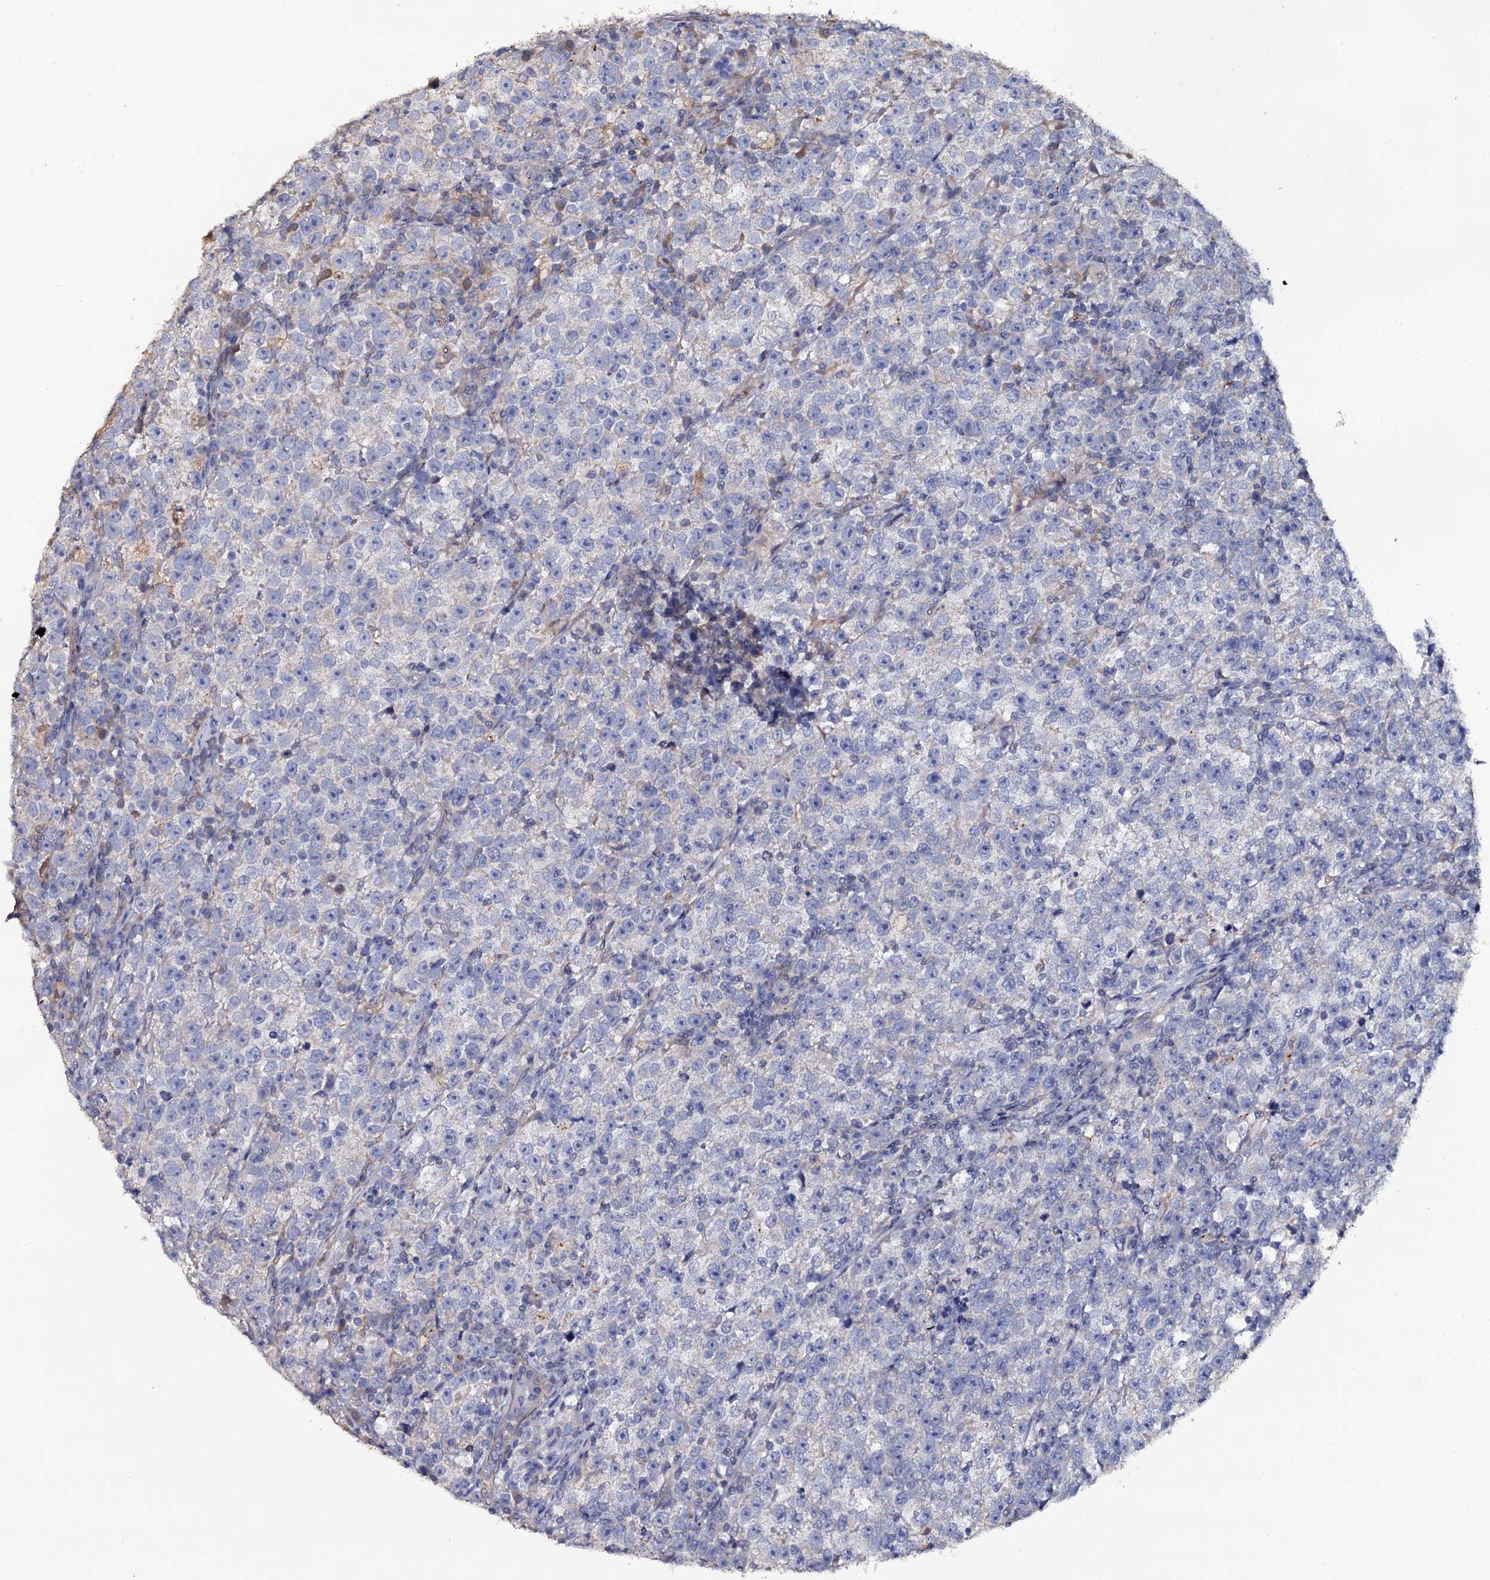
{"staining": {"intensity": "negative", "quantity": "none", "location": "none"}, "tissue": "testis cancer", "cell_type": "Tumor cells", "image_type": "cancer", "snomed": [{"axis": "morphology", "description": "Normal tissue, NOS"}, {"axis": "morphology", "description": "Seminoma, NOS"}, {"axis": "topography", "description": "Testis"}], "caption": "Immunohistochemistry image of neoplastic tissue: testis cancer stained with DAB (3,3'-diaminobenzidine) demonstrates no significant protein expression in tumor cells.", "gene": "CRYL1", "patient": {"sex": "male", "age": 43}}